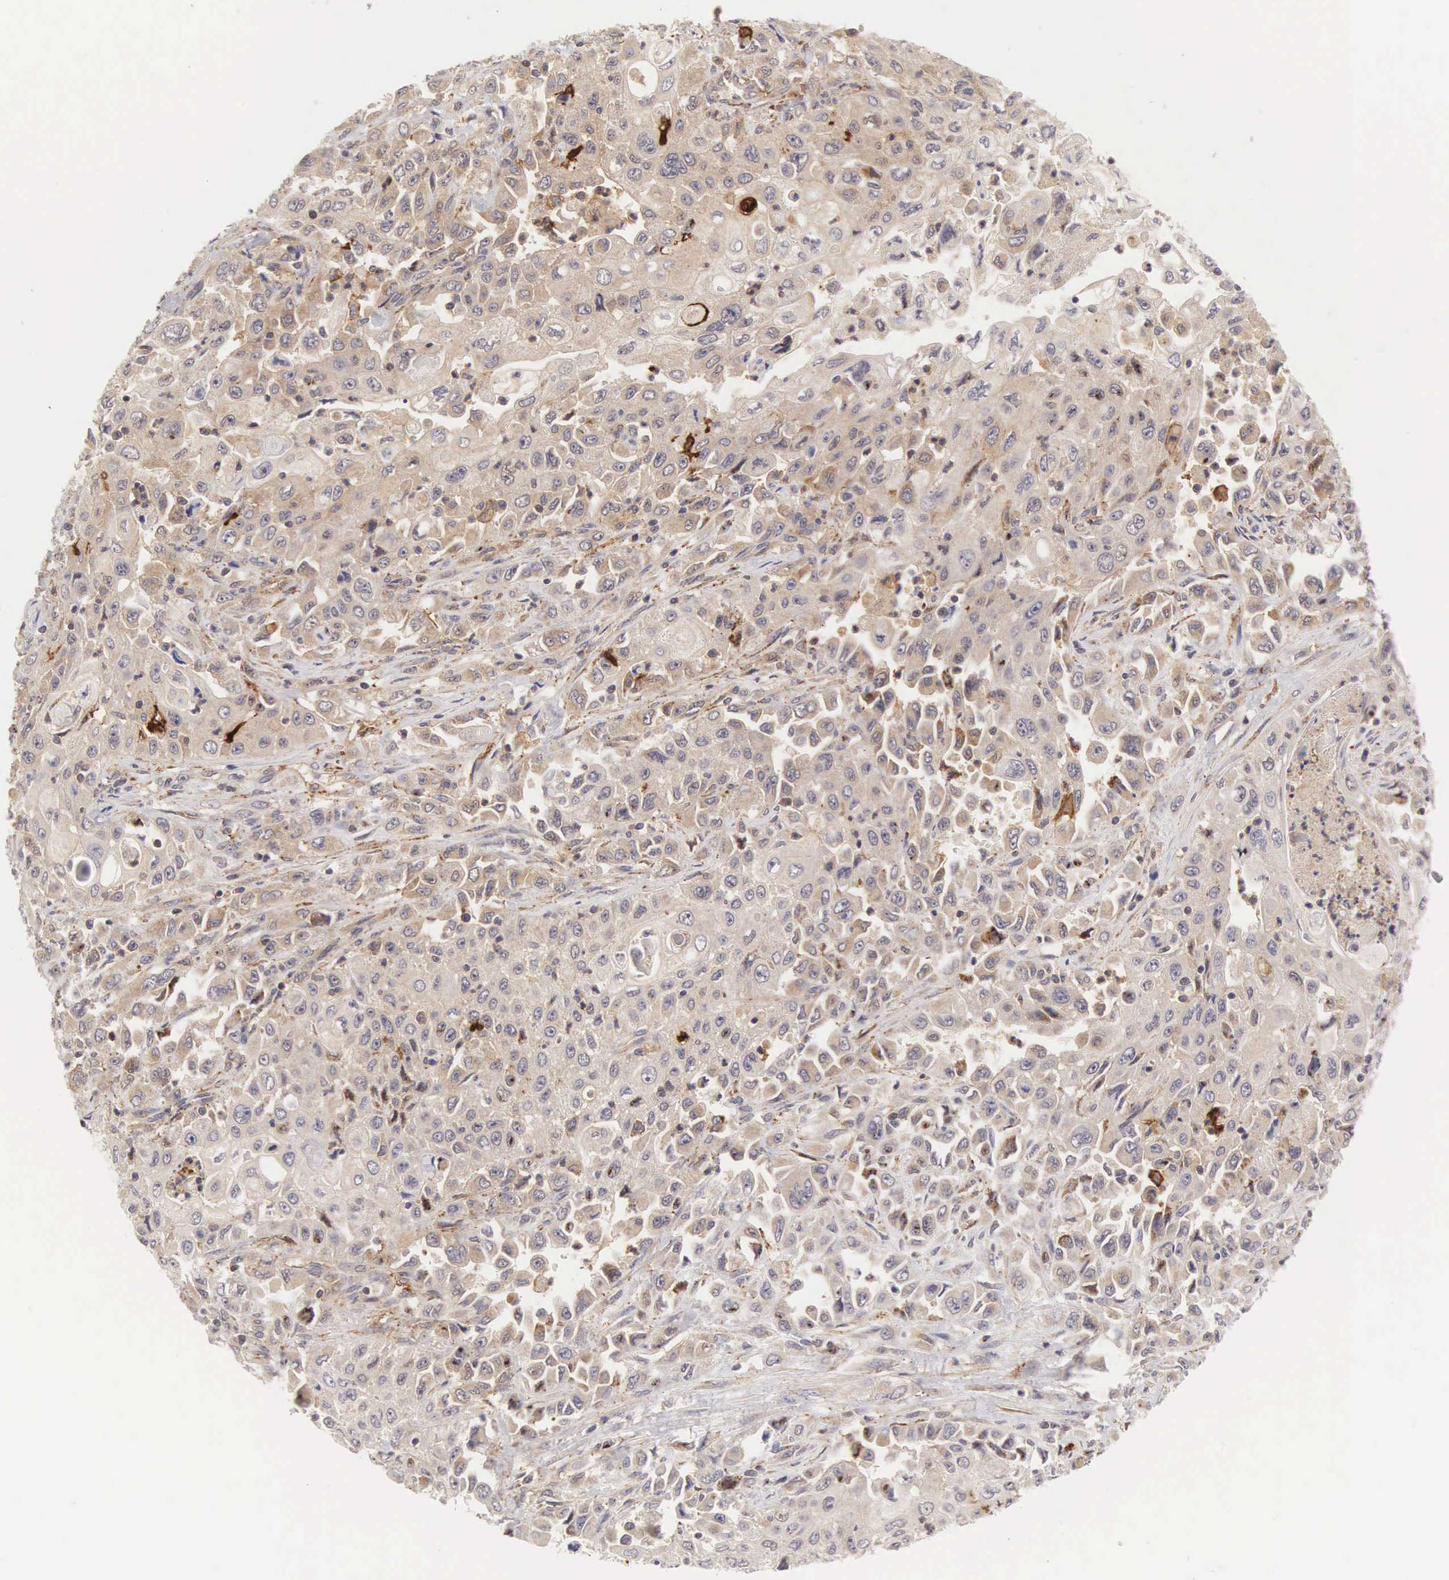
{"staining": {"intensity": "weak", "quantity": "25%-75%", "location": "cytoplasmic/membranous"}, "tissue": "pancreatic cancer", "cell_type": "Tumor cells", "image_type": "cancer", "snomed": [{"axis": "morphology", "description": "Adenocarcinoma, NOS"}, {"axis": "topography", "description": "Pancreas"}], "caption": "This histopathology image reveals pancreatic cancer stained with immunohistochemistry (IHC) to label a protein in brown. The cytoplasmic/membranous of tumor cells show weak positivity for the protein. Nuclei are counter-stained blue.", "gene": "CD1A", "patient": {"sex": "male", "age": 70}}